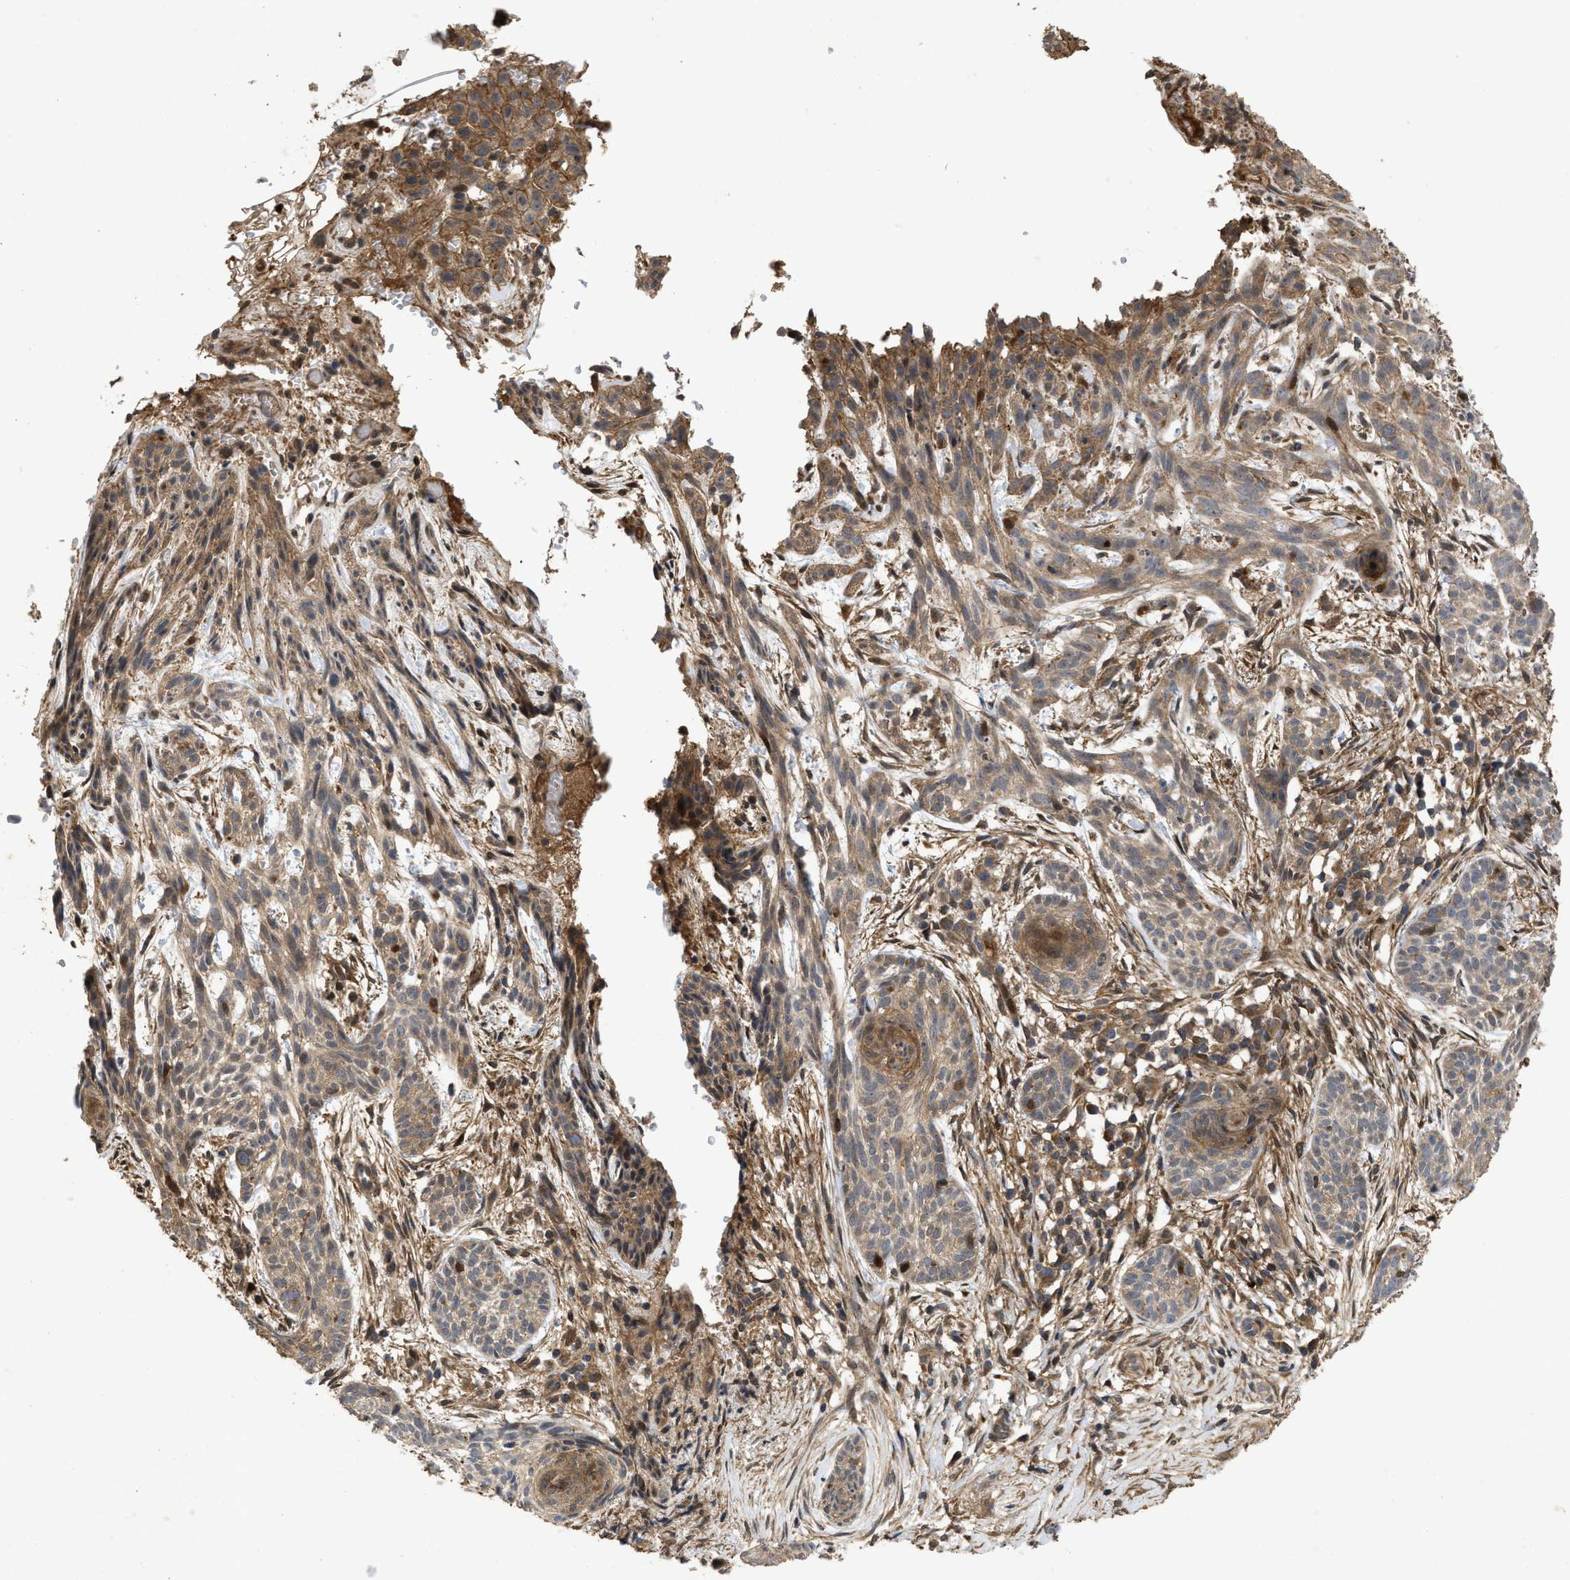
{"staining": {"intensity": "moderate", "quantity": ">75%", "location": "cytoplasmic/membranous"}, "tissue": "skin cancer", "cell_type": "Tumor cells", "image_type": "cancer", "snomed": [{"axis": "morphology", "description": "Basal cell carcinoma"}, {"axis": "topography", "description": "Skin"}], "caption": "A histopathology image showing moderate cytoplasmic/membranous staining in approximately >75% of tumor cells in skin cancer (basal cell carcinoma), as visualized by brown immunohistochemical staining.", "gene": "CBR3", "patient": {"sex": "female", "age": 59}}